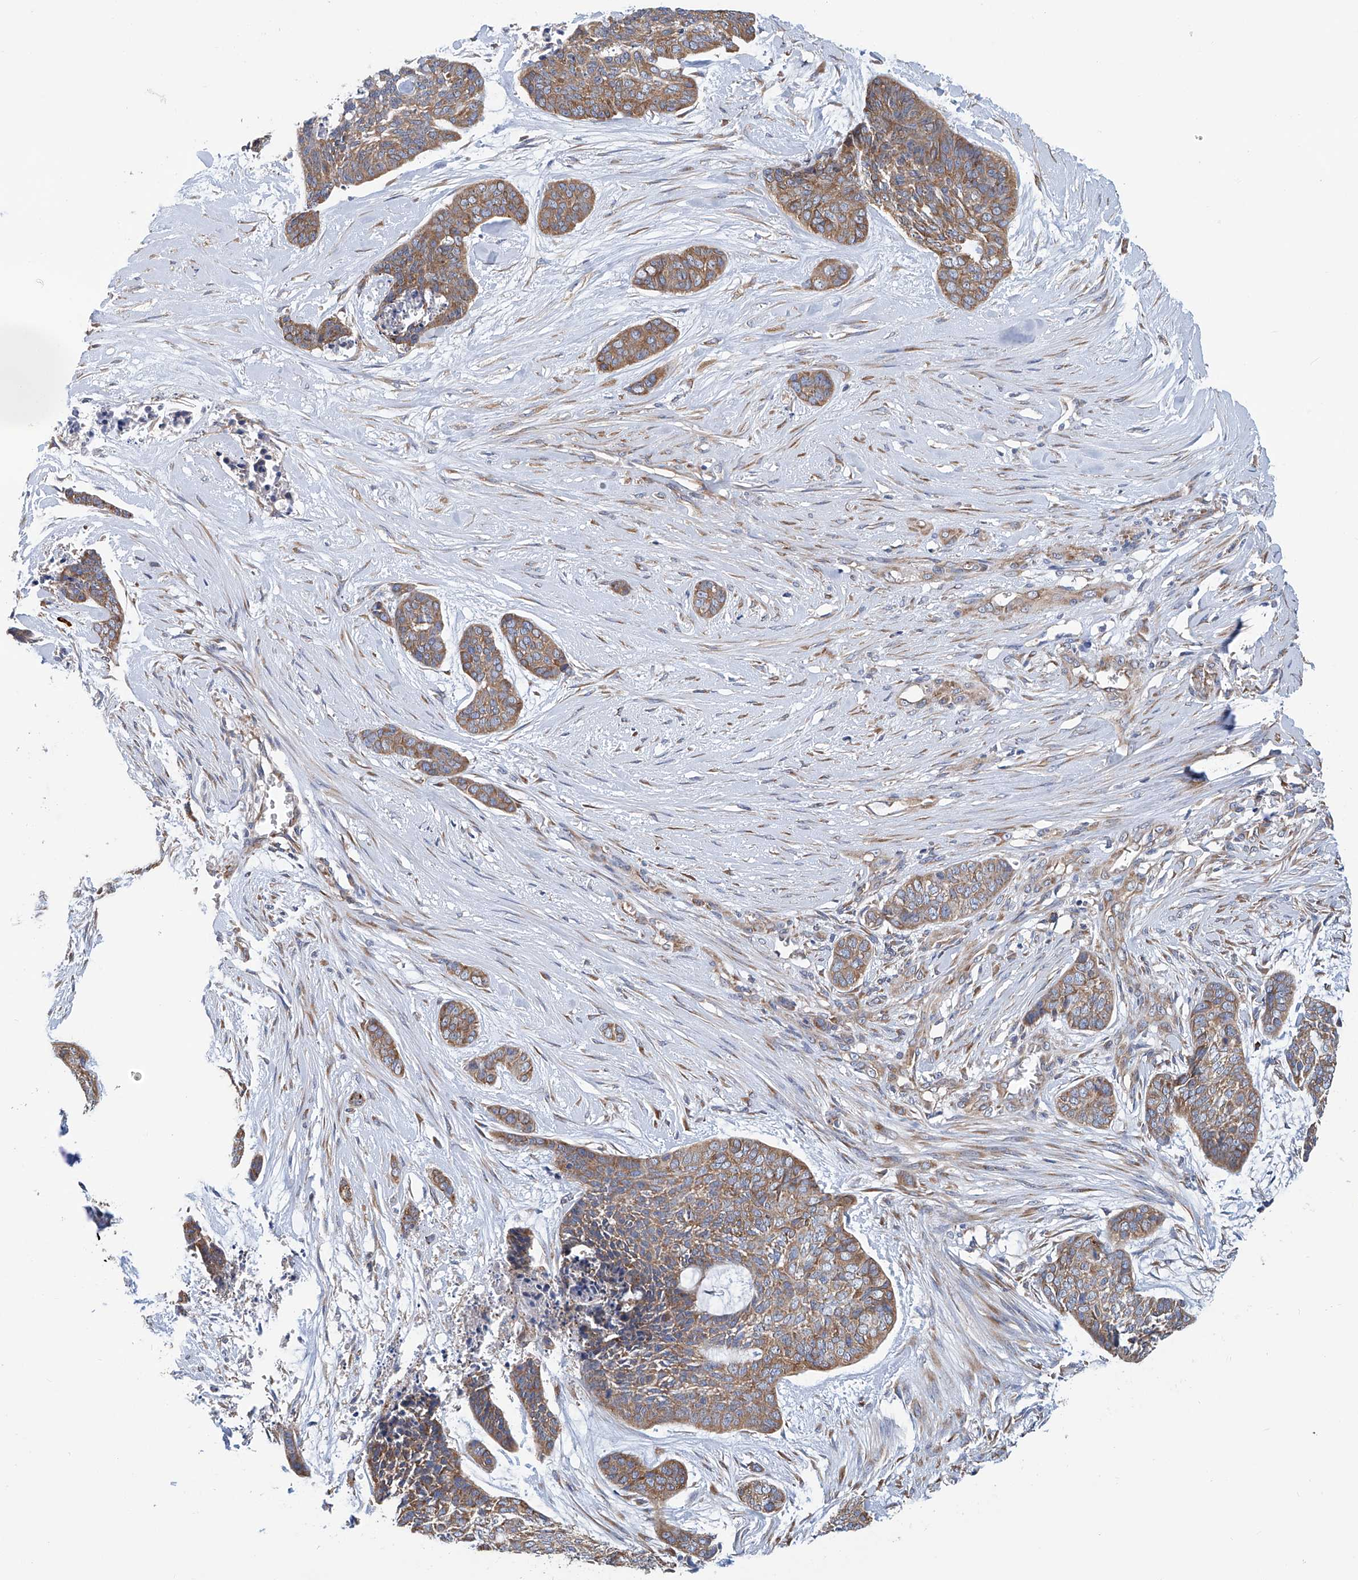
{"staining": {"intensity": "moderate", "quantity": ">75%", "location": "cytoplasmic/membranous"}, "tissue": "skin cancer", "cell_type": "Tumor cells", "image_type": "cancer", "snomed": [{"axis": "morphology", "description": "Basal cell carcinoma"}, {"axis": "topography", "description": "Skin"}], "caption": "Immunohistochemical staining of skin cancer reveals medium levels of moderate cytoplasmic/membranous protein staining in approximately >75% of tumor cells. Nuclei are stained in blue.", "gene": "SENP2", "patient": {"sex": "female", "age": 64}}